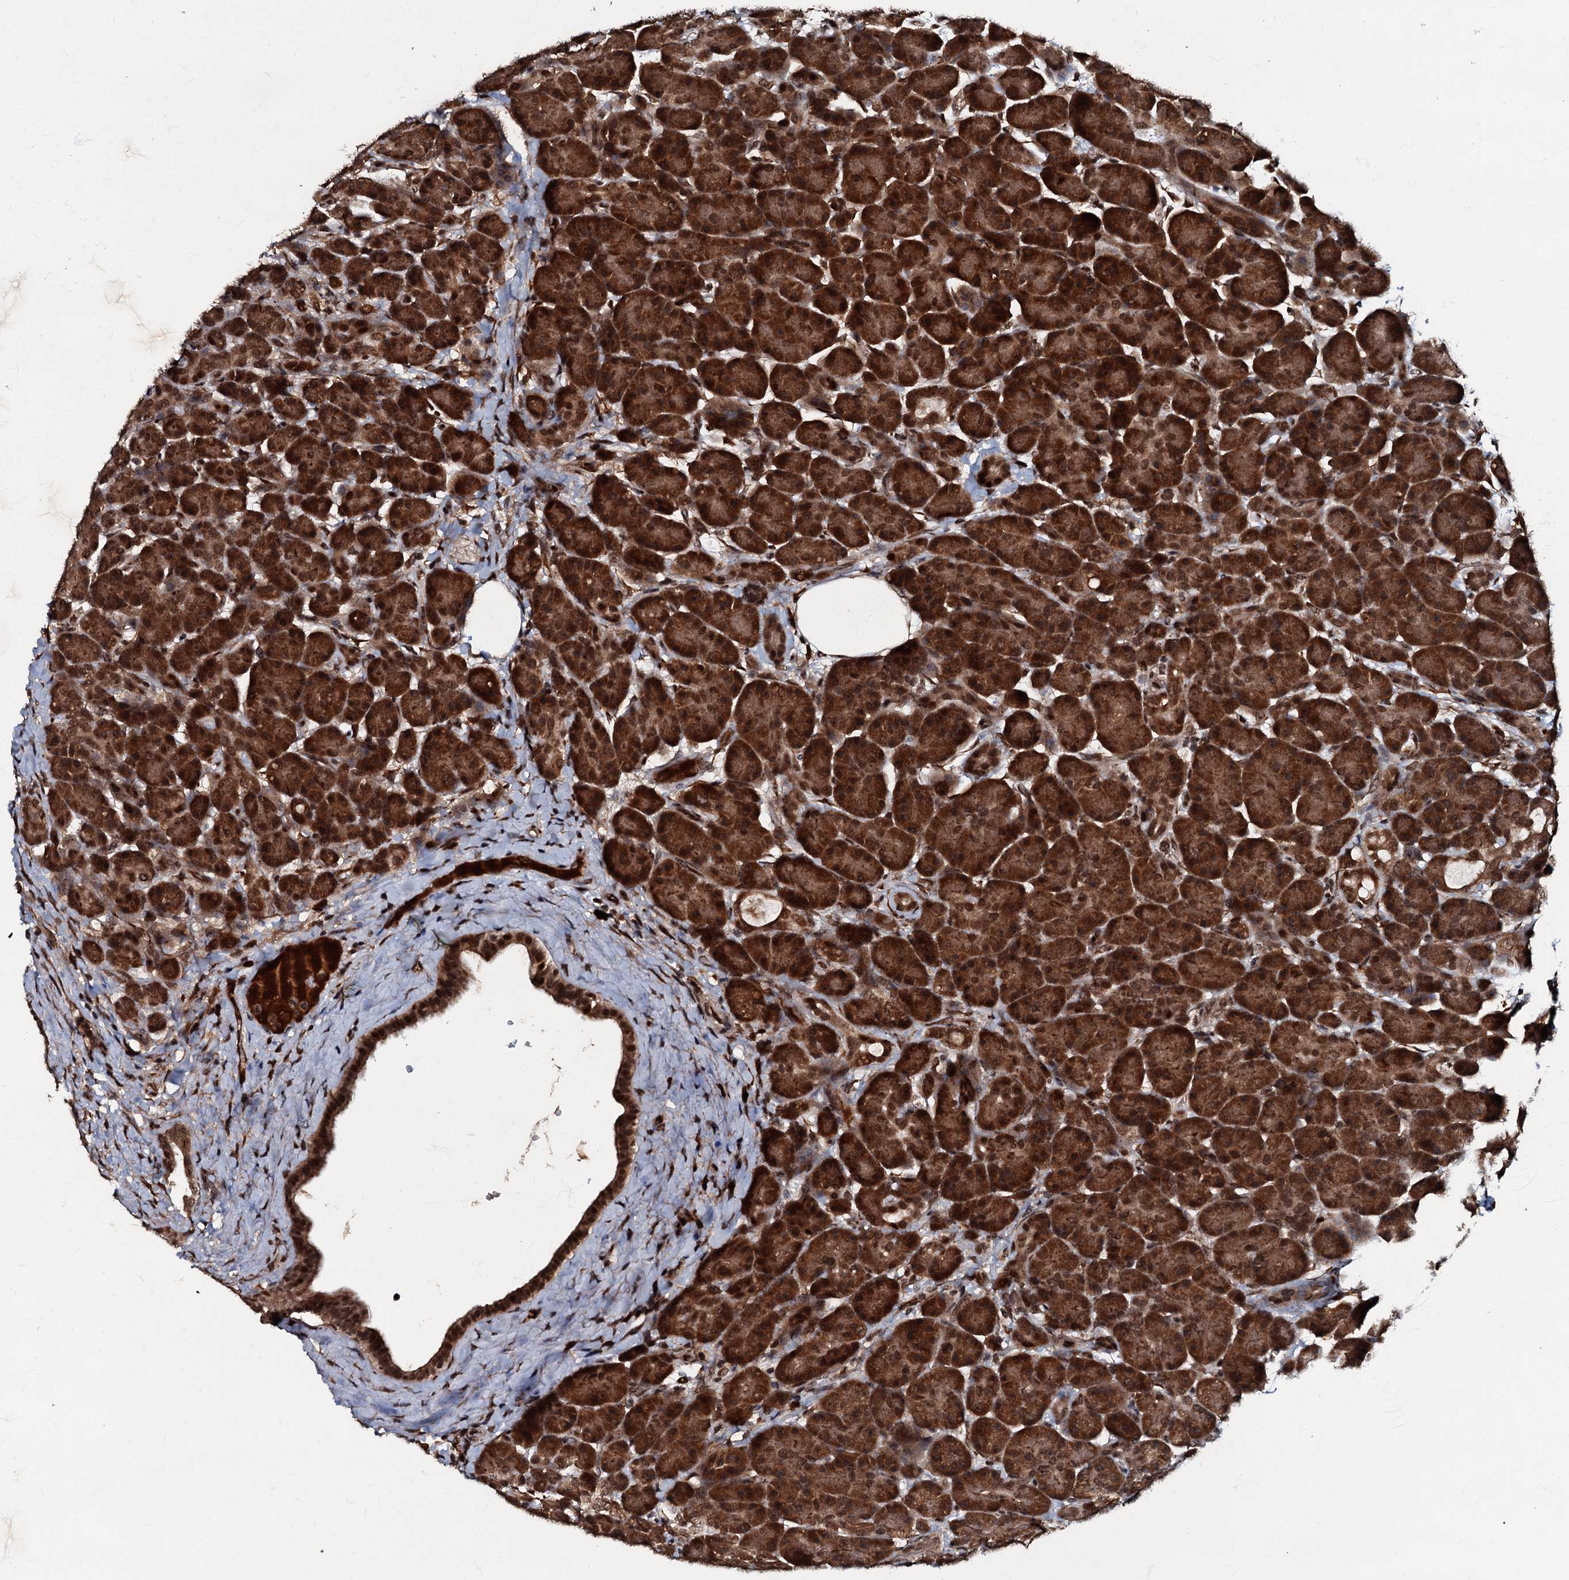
{"staining": {"intensity": "strong", "quantity": ">75%", "location": "cytoplasmic/membranous,nuclear"}, "tissue": "pancreas", "cell_type": "Exocrine glandular cells", "image_type": "normal", "snomed": [{"axis": "morphology", "description": "Normal tissue, NOS"}, {"axis": "topography", "description": "Pancreas"}], "caption": "Protein analysis of normal pancreas shows strong cytoplasmic/membranous,nuclear staining in about >75% of exocrine glandular cells.", "gene": "C18orf32", "patient": {"sex": "male", "age": 63}}